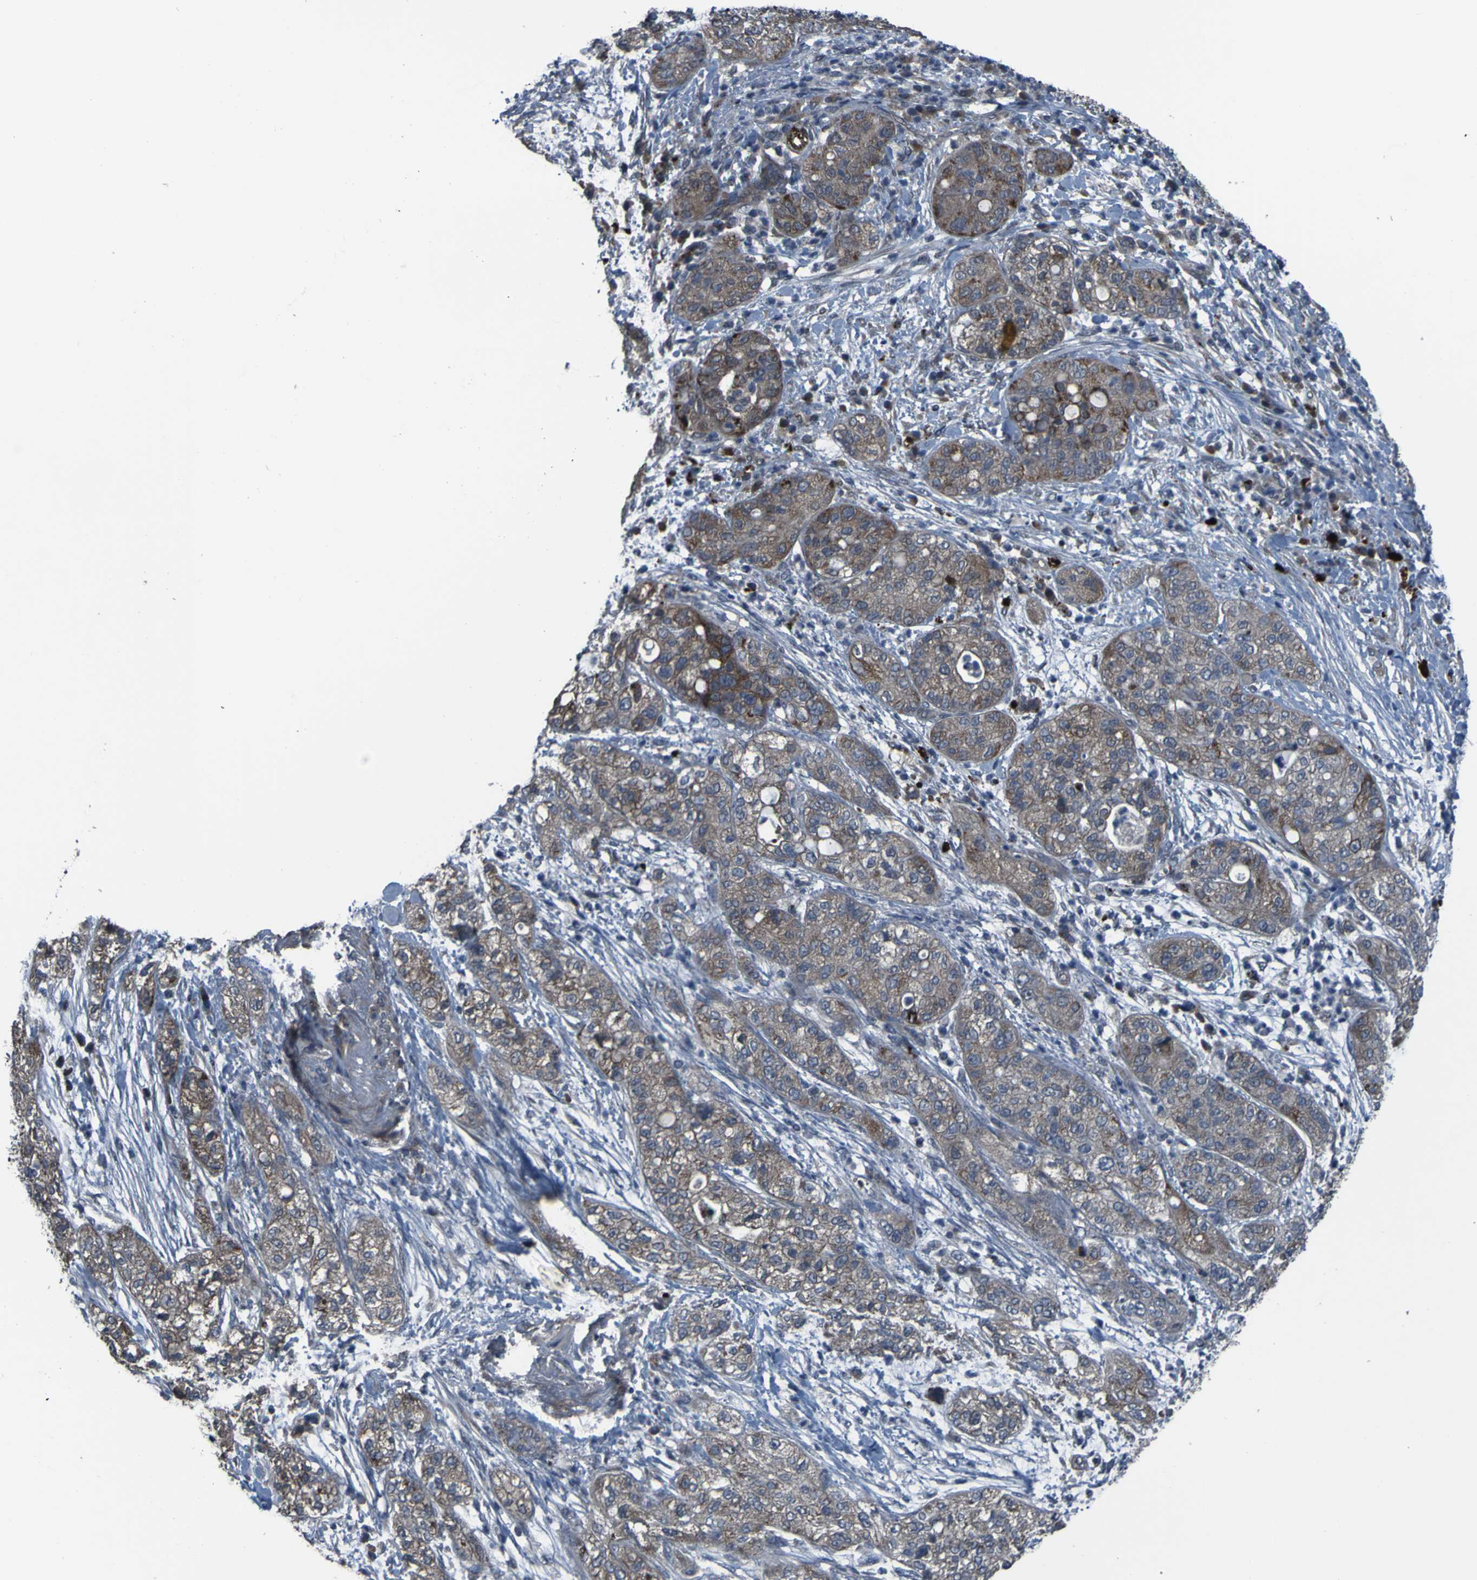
{"staining": {"intensity": "moderate", "quantity": ">75%", "location": "cytoplasmic/membranous"}, "tissue": "pancreatic cancer", "cell_type": "Tumor cells", "image_type": "cancer", "snomed": [{"axis": "morphology", "description": "Adenocarcinoma, NOS"}, {"axis": "topography", "description": "Pancreas"}], "caption": "Protein expression analysis of pancreatic cancer (adenocarcinoma) demonstrates moderate cytoplasmic/membranous positivity in approximately >75% of tumor cells. The staining was performed using DAB (3,3'-diaminobenzidine) to visualize the protein expression in brown, while the nuclei were stained in blue with hematoxylin (Magnification: 20x).", "gene": "OSTM1", "patient": {"sex": "female", "age": 78}}